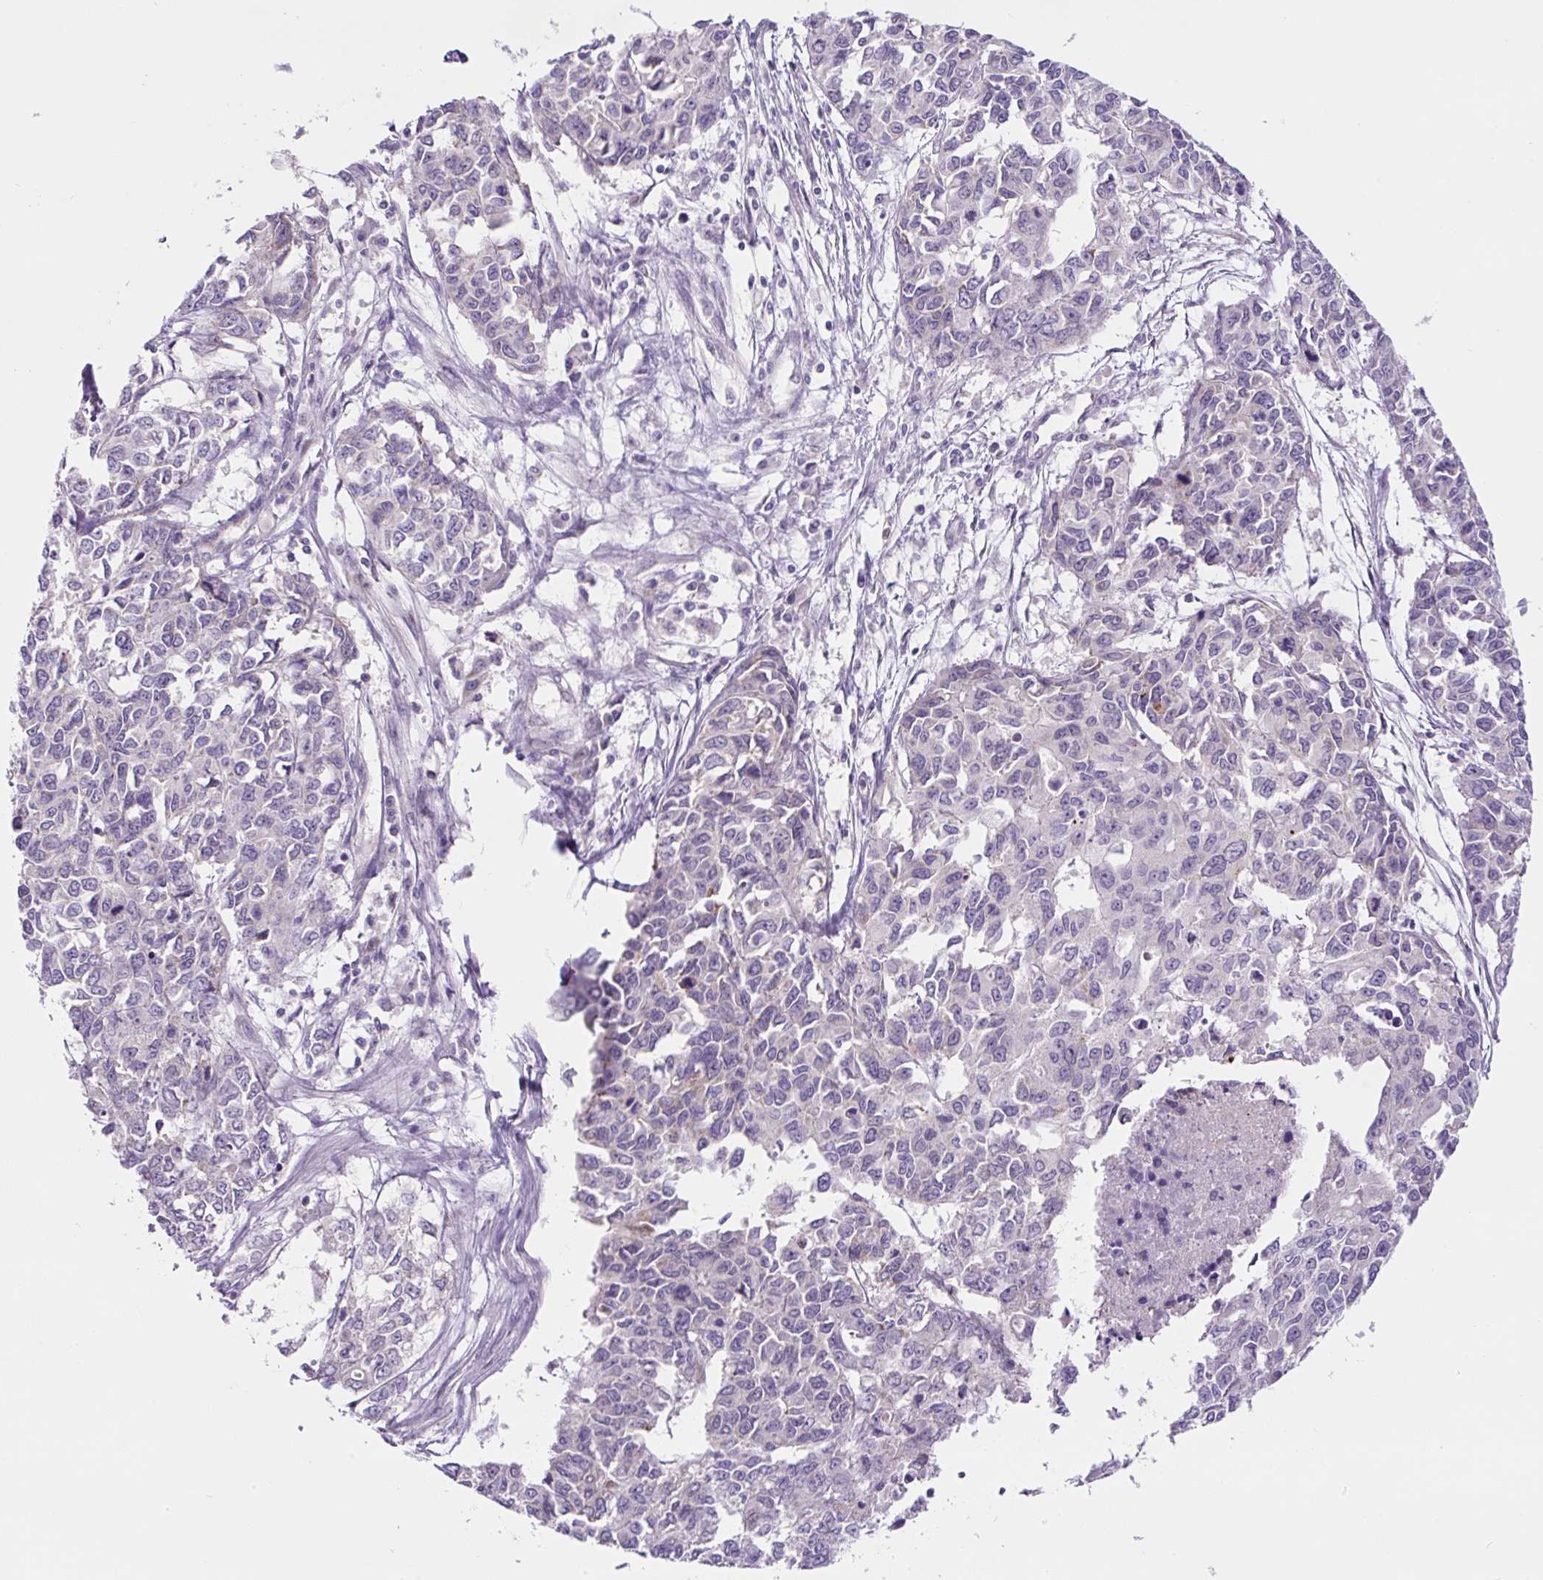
{"staining": {"intensity": "negative", "quantity": "none", "location": "none"}, "tissue": "endometrial cancer", "cell_type": "Tumor cells", "image_type": "cancer", "snomed": [{"axis": "morphology", "description": "Adenocarcinoma, NOS"}, {"axis": "topography", "description": "Uterus"}], "caption": "High magnification brightfield microscopy of endometrial cancer (adenocarcinoma) stained with DAB (brown) and counterstained with hematoxylin (blue): tumor cells show no significant staining.", "gene": "OGDHL", "patient": {"sex": "female", "age": 79}}